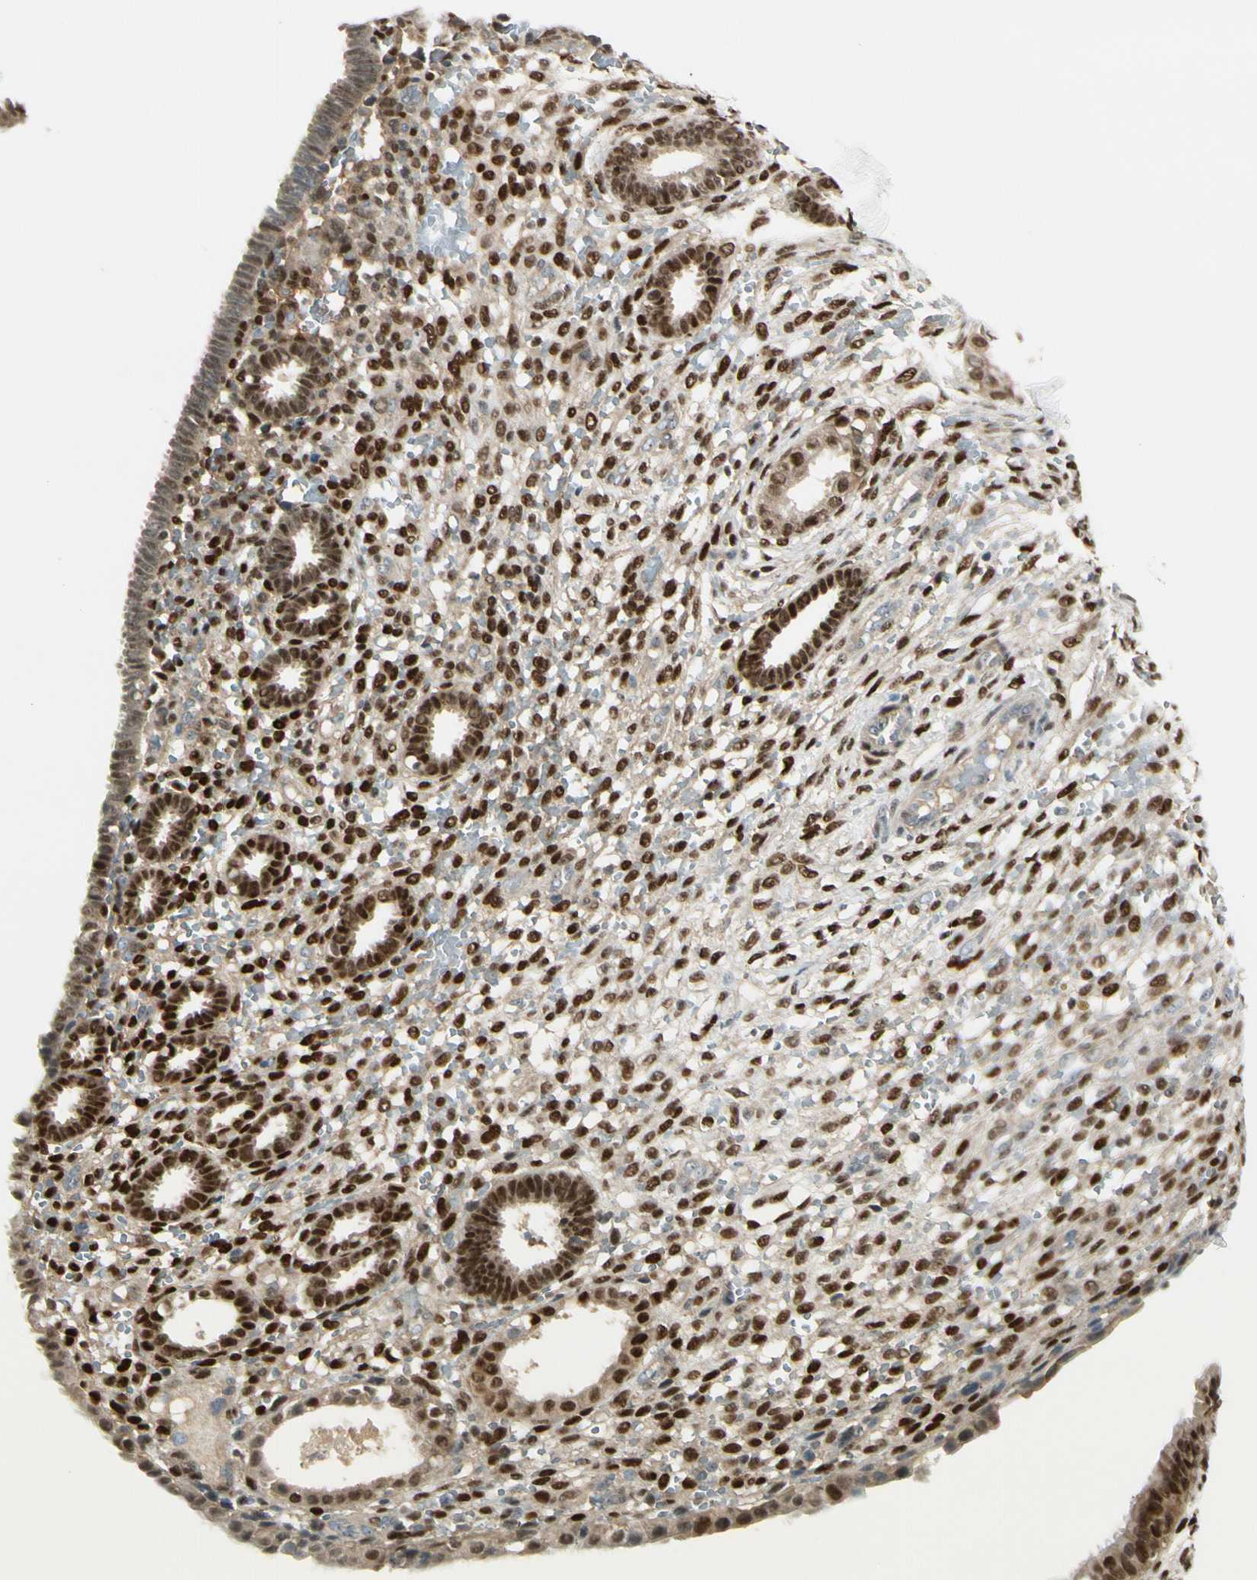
{"staining": {"intensity": "strong", "quantity": ">75%", "location": "nuclear"}, "tissue": "endometrium", "cell_type": "Cells in endometrial stroma", "image_type": "normal", "snomed": [{"axis": "morphology", "description": "Normal tissue, NOS"}, {"axis": "topography", "description": "Endometrium"}], "caption": "Endometrium stained with immunohistochemistry displays strong nuclear positivity in about >75% of cells in endometrial stroma. Ihc stains the protein of interest in brown and the nuclei are stained blue.", "gene": "NFYA", "patient": {"sex": "female", "age": 61}}